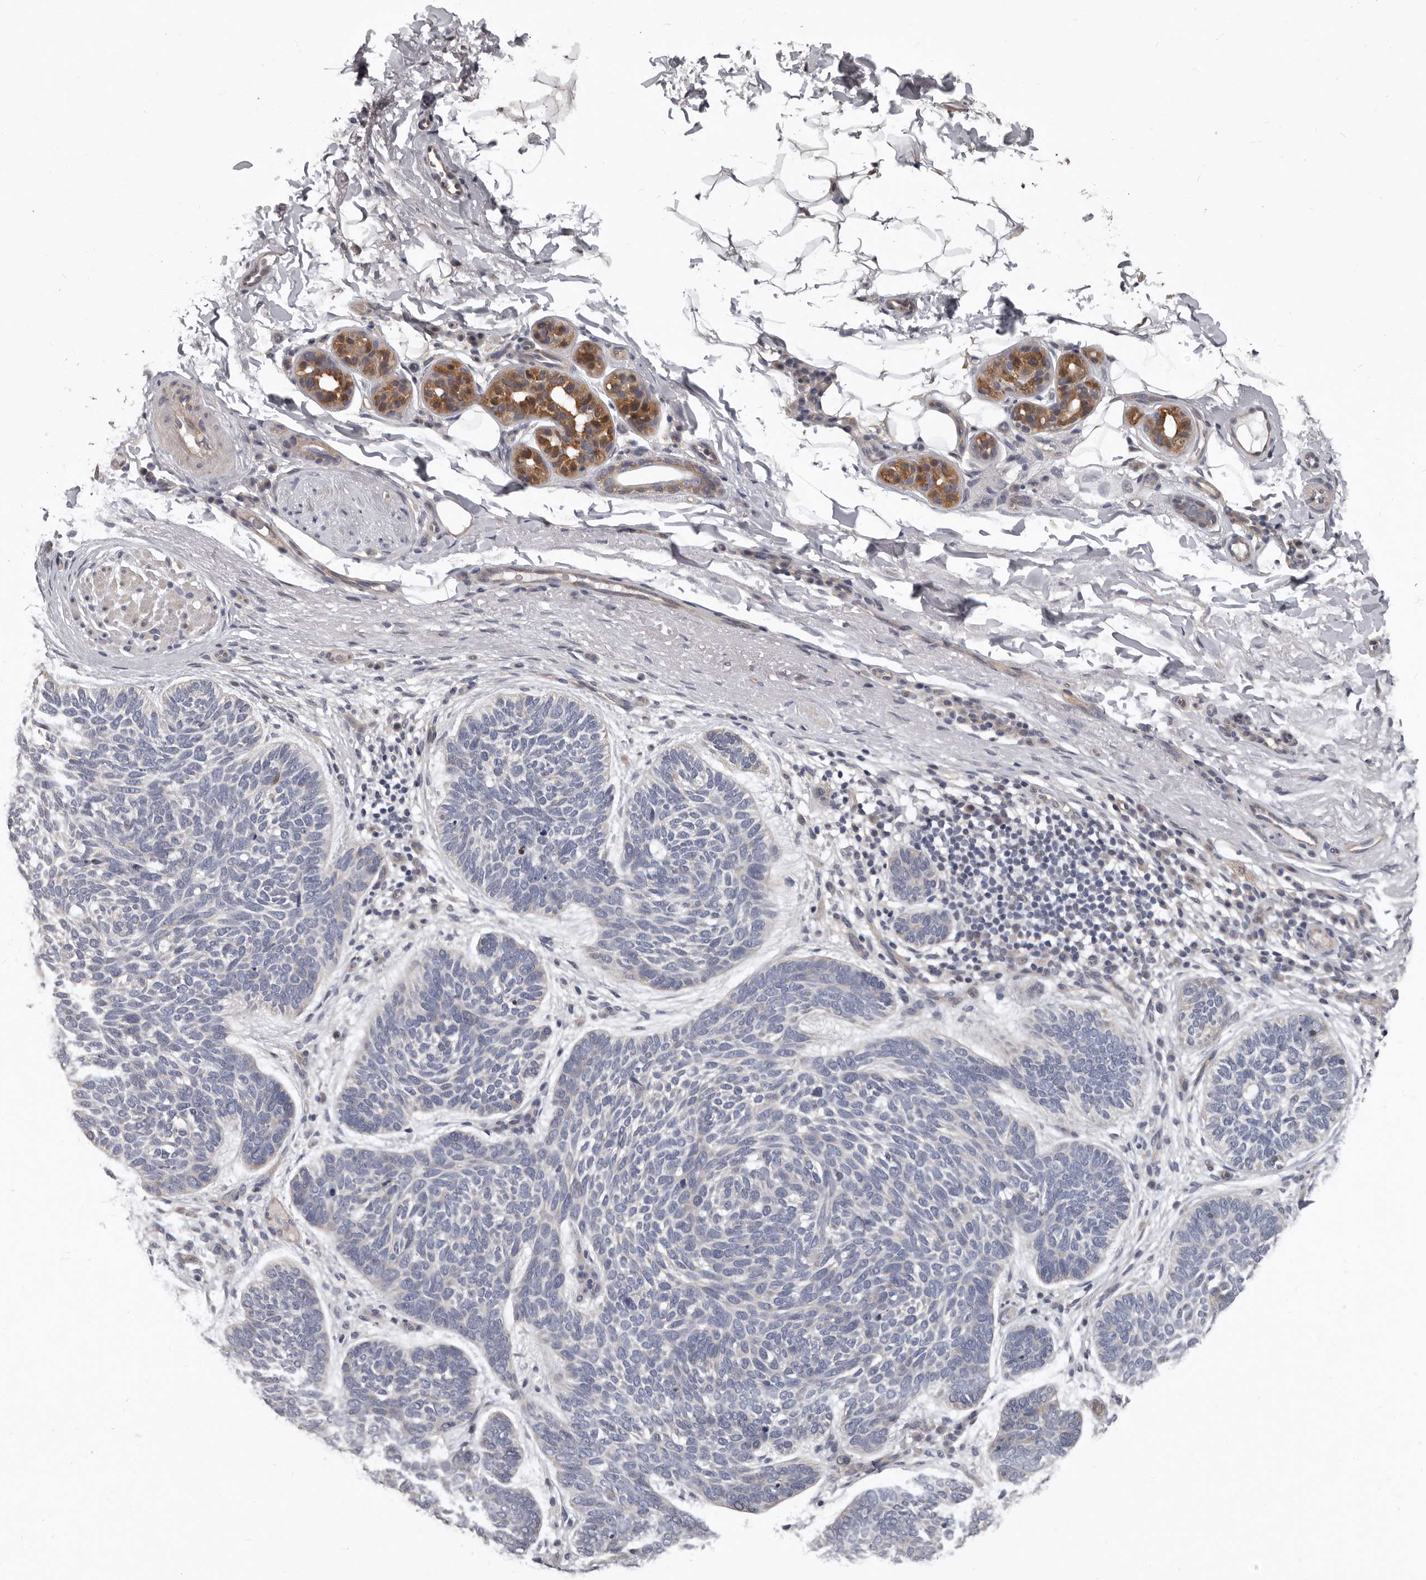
{"staining": {"intensity": "negative", "quantity": "none", "location": "none"}, "tissue": "skin cancer", "cell_type": "Tumor cells", "image_type": "cancer", "snomed": [{"axis": "morphology", "description": "Basal cell carcinoma"}, {"axis": "topography", "description": "Skin"}], "caption": "A high-resolution photomicrograph shows immunohistochemistry (IHC) staining of skin cancer, which reveals no significant staining in tumor cells. Brightfield microscopy of IHC stained with DAB (3,3'-diaminobenzidine) (brown) and hematoxylin (blue), captured at high magnification.", "gene": "RNF217", "patient": {"sex": "female", "age": 85}}